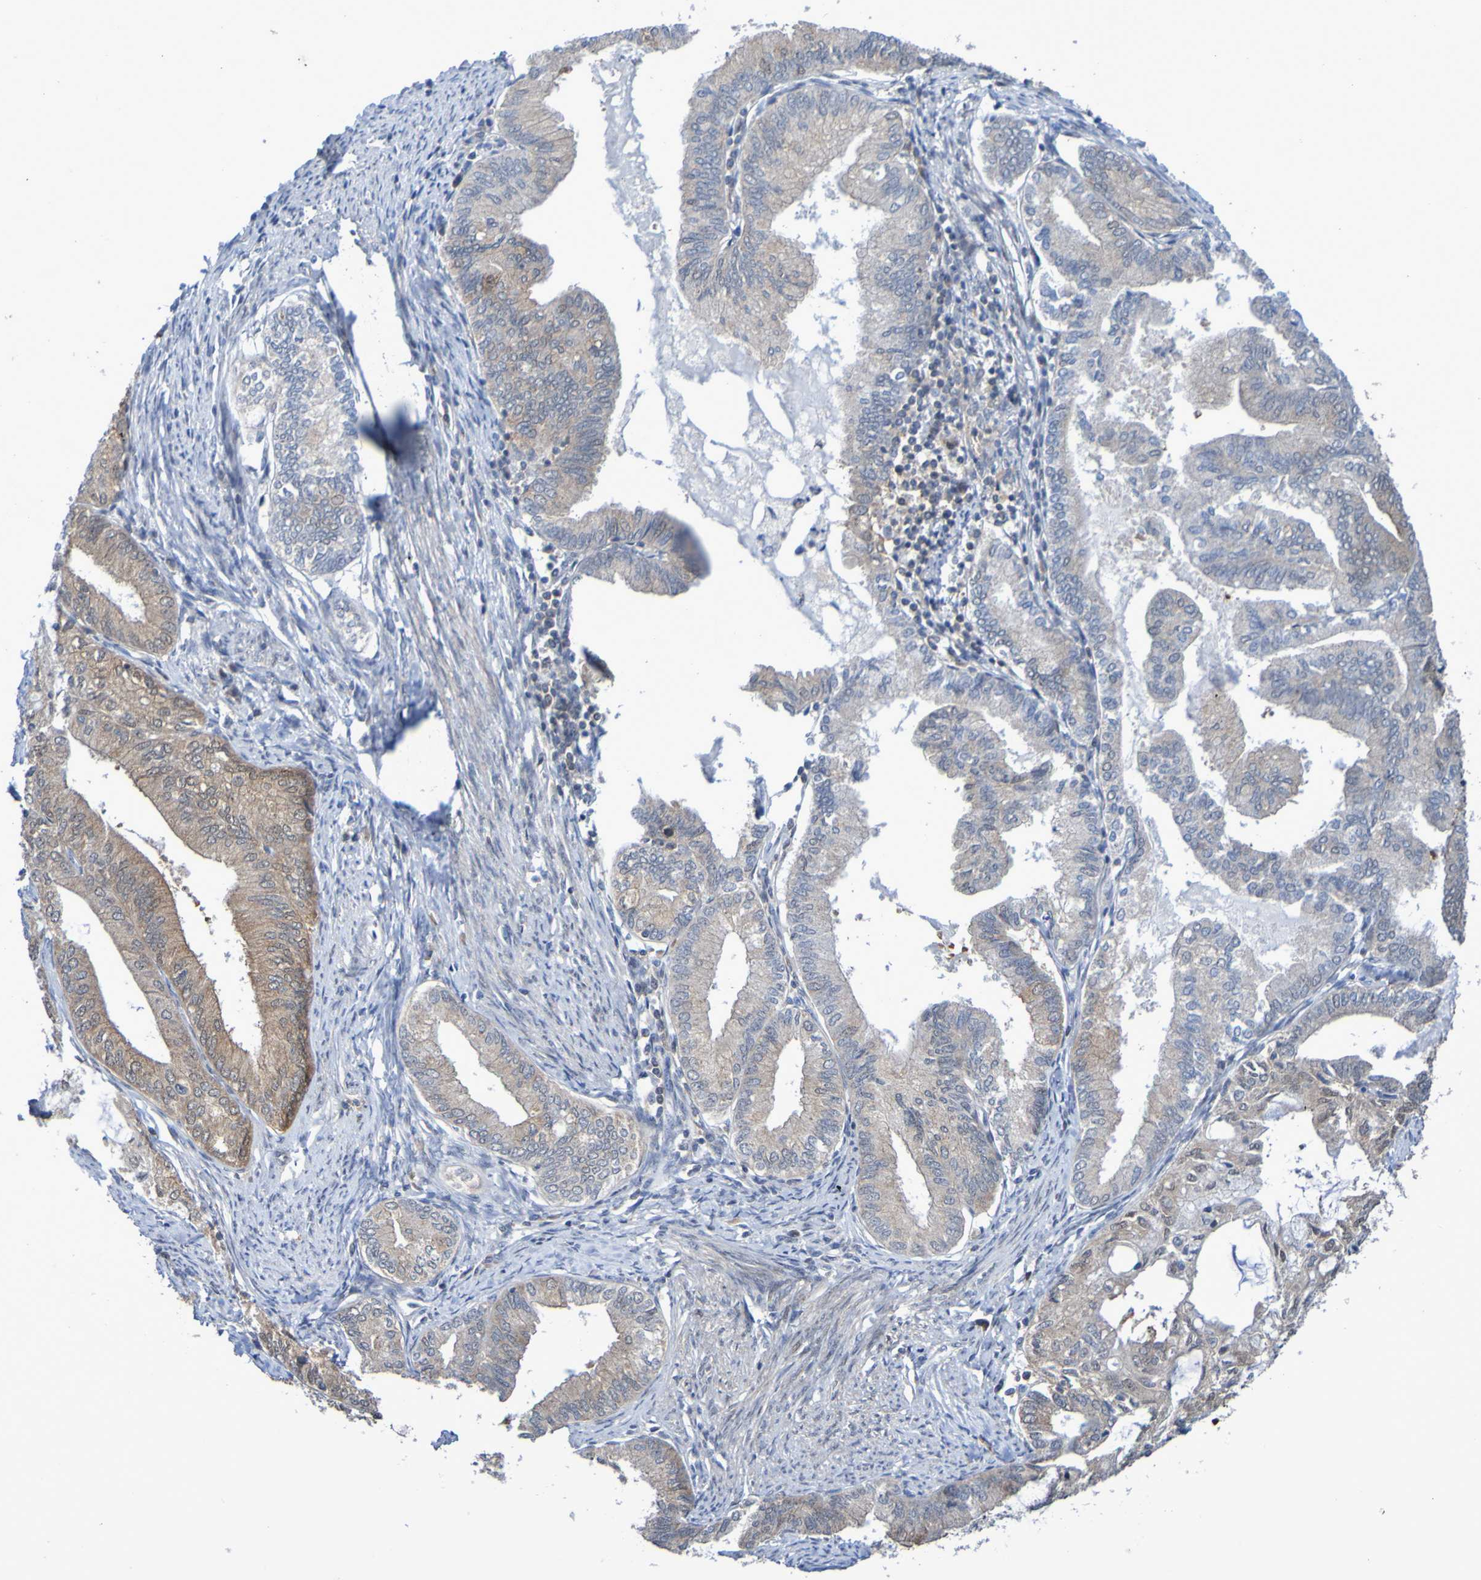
{"staining": {"intensity": "moderate", "quantity": "25%-75%", "location": "cytoplasmic/membranous"}, "tissue": "endometrial cancer", "cell_type": "Tumor cells", "image_type": "cancer", "snomed": [{"axis": "morphology", "description": "Adenocarcinoma, NOS"}, {"axis": "topography", "description": "Endometrium"}], "caption": "A histopathology image of adenocarcinoma (endometrial) stained for a protein displays moderate cytoplasmic/membranous brown staining in tumor cells. The protein of interest is shown in brown color, while the nuclei are stained blue.", "gene": "ATIC", "patient": {"sex": "female", "age": 86}}